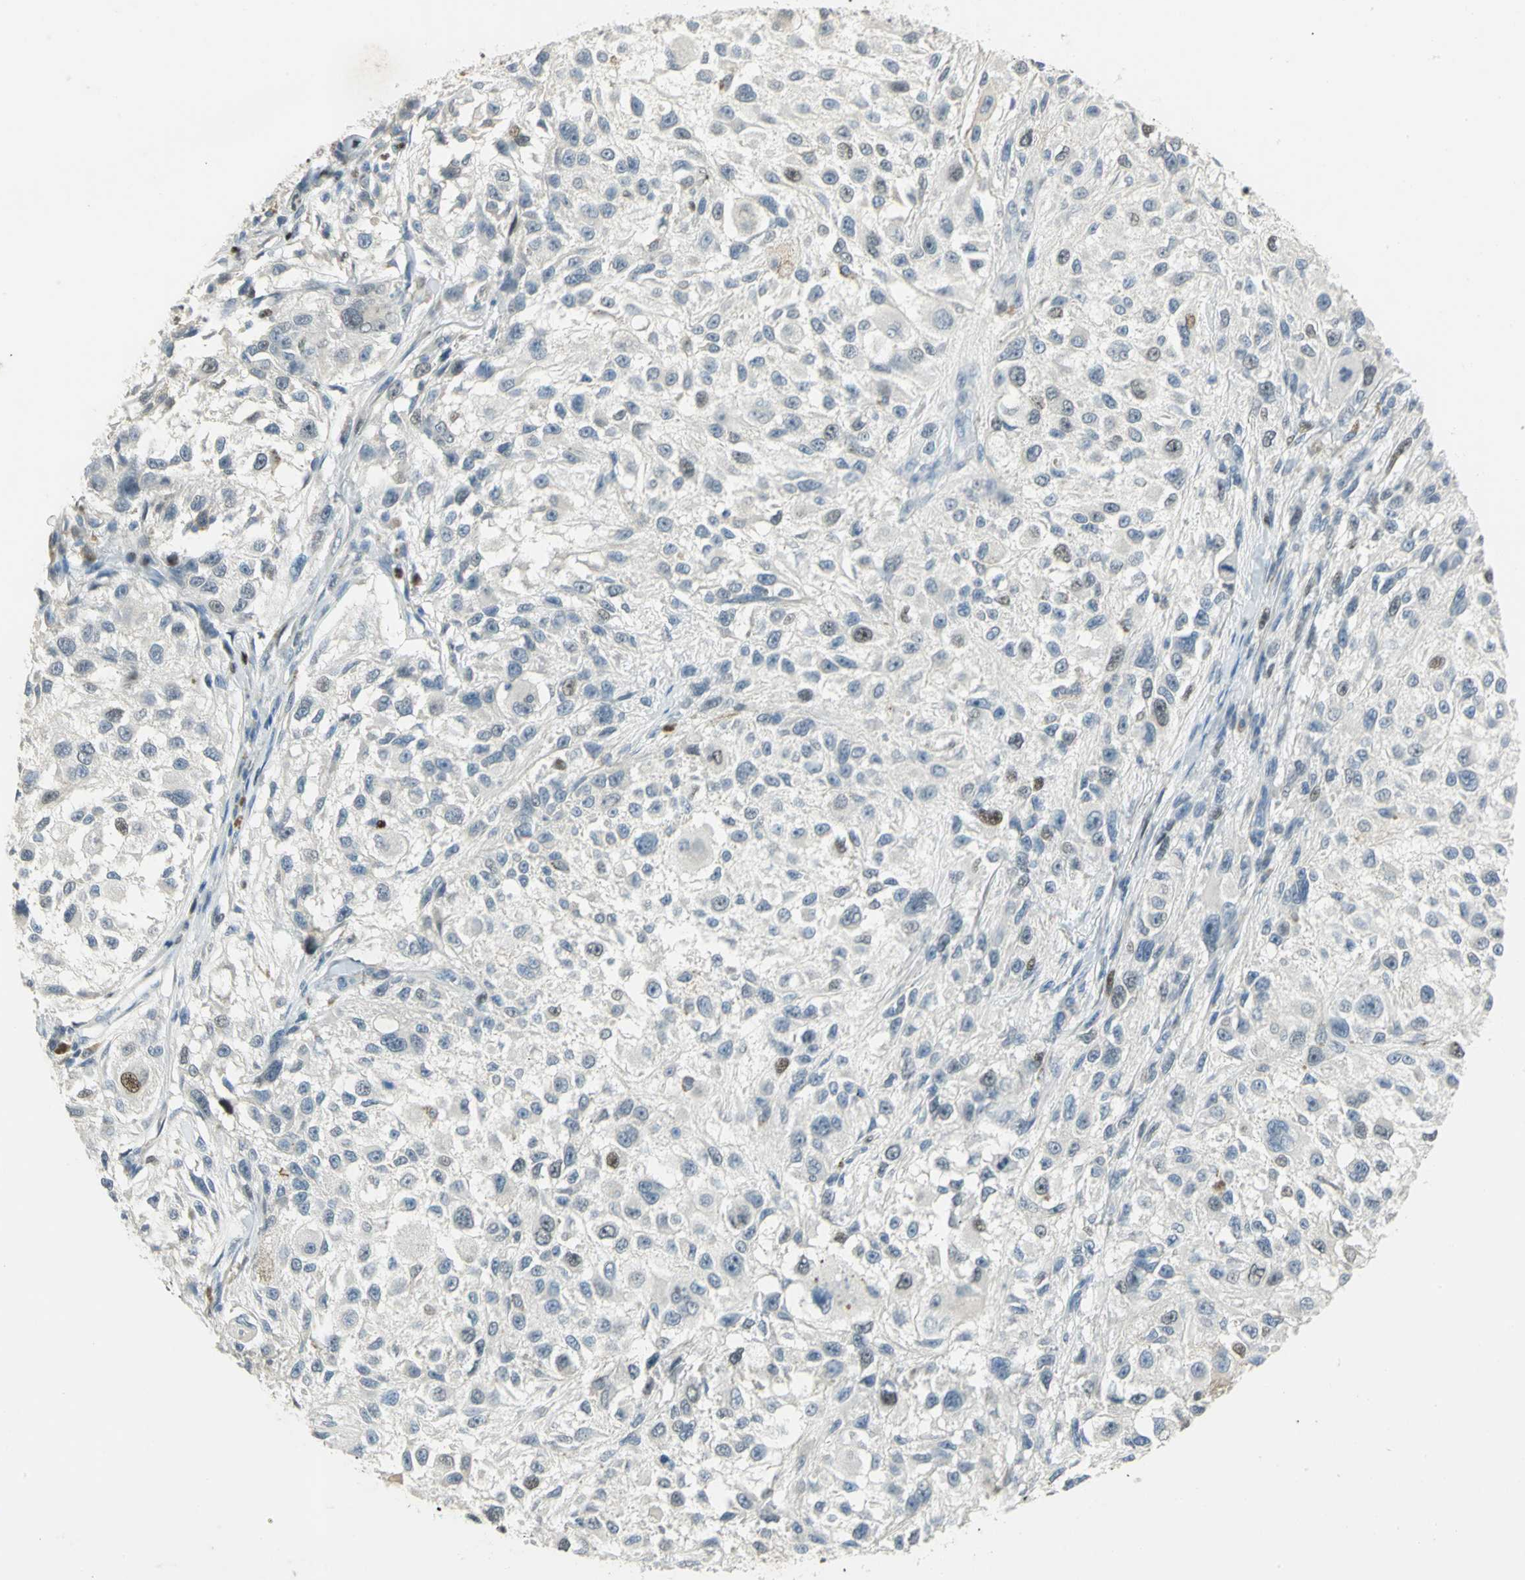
{"staining": {"intensity": "moderate", "quantity": "<25%", "location": "nuclear"}, "tissue": "melanoma", "cell_type": "Tumor cells", "image_type": "cancer", "snomed": [{"axis": "morphology", "description": "Necrosis, NOS"}, {"axis": "morphology", "description": "Malignant melanoma, NOS"}, {"axis": "topography", "description": "Skin"}], "caption": "Protein expression analysis of human melanoma reveals moderate nuclear expression in about <25% of tumor cells. (Stains: DAB (3,3'-diaminobenzidine) in brown, nuclei in blue, Microscopy: brightfield microscopy at high magnification).", "gene": "BCL6", "patient": {"sex": "female", "age": 87}}